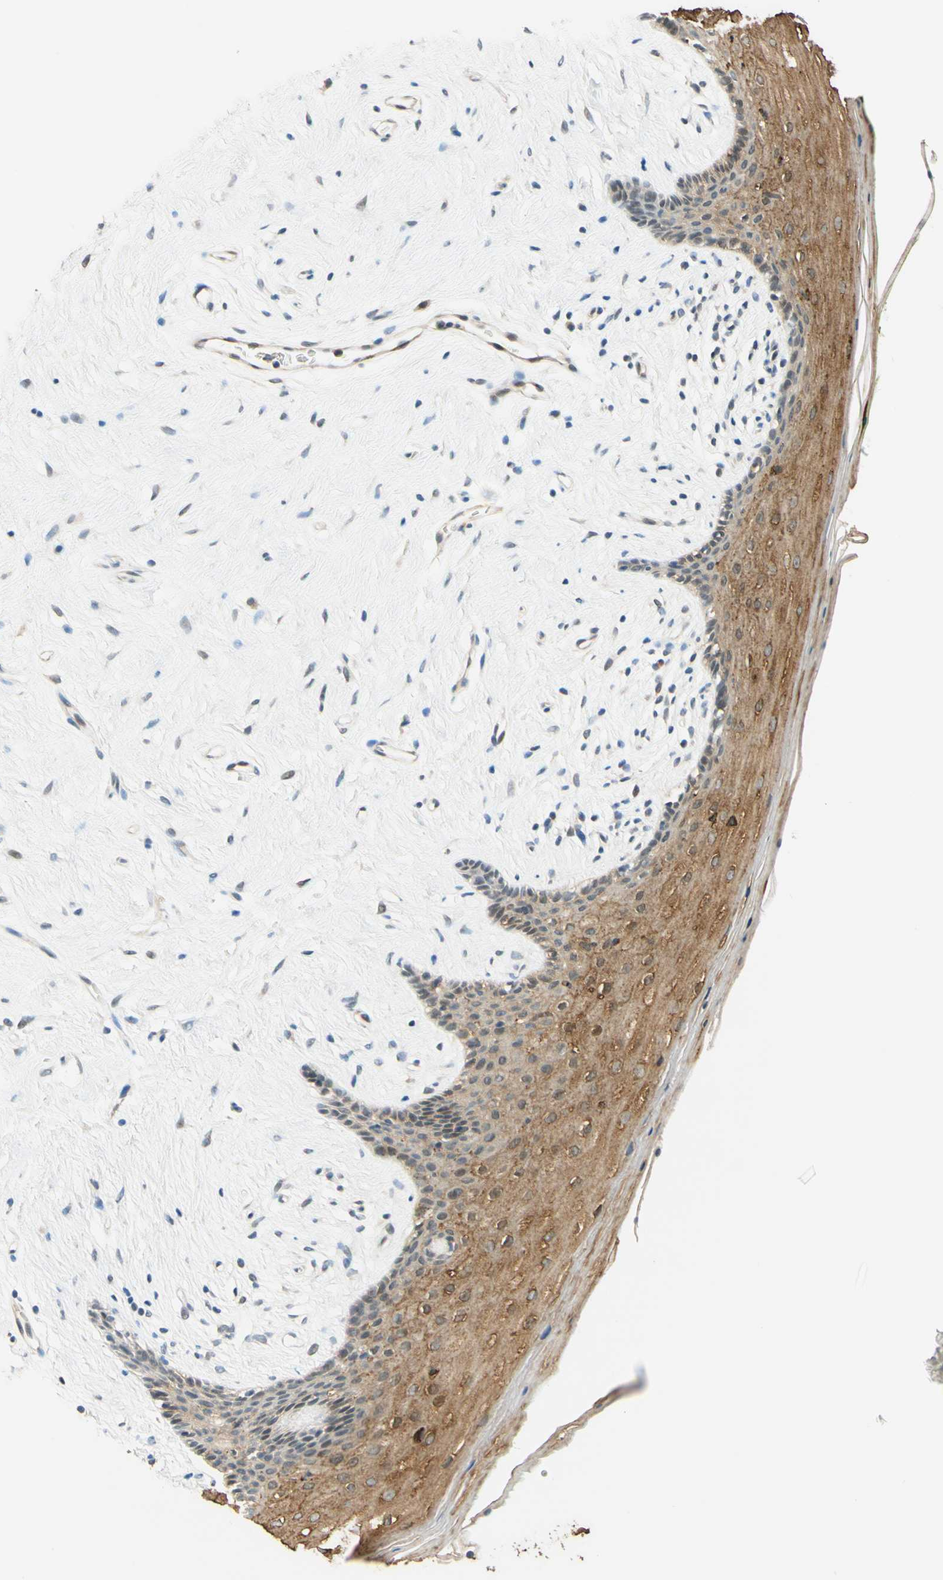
{"staining": {"intensity": "moderate", "quantity": ">75%", "location": "cytoplasmic/membranous"}, "tissue": "vagina", "cell_type": "Squamous epithelial cells", "image_type": "normal", "snomed": [{"axis": "morphology", "description": "Normal tissue, NOS"}, {"axis": "topography", "description": "Vagina"}], "caption": "Protein expression by IHC reveals moderate cytoplasmic/membranous staining in approximately >75% of squamous epithelial cells in benign vagina. The protein is stained brown, and the nuclei are stained in blue (DAB (3,3'-diaminobenzidine) IHC with brightfield microscopy, high magnification).", "gene": "C2CD2L", "patient": {"sex": "female", "age": 44}}